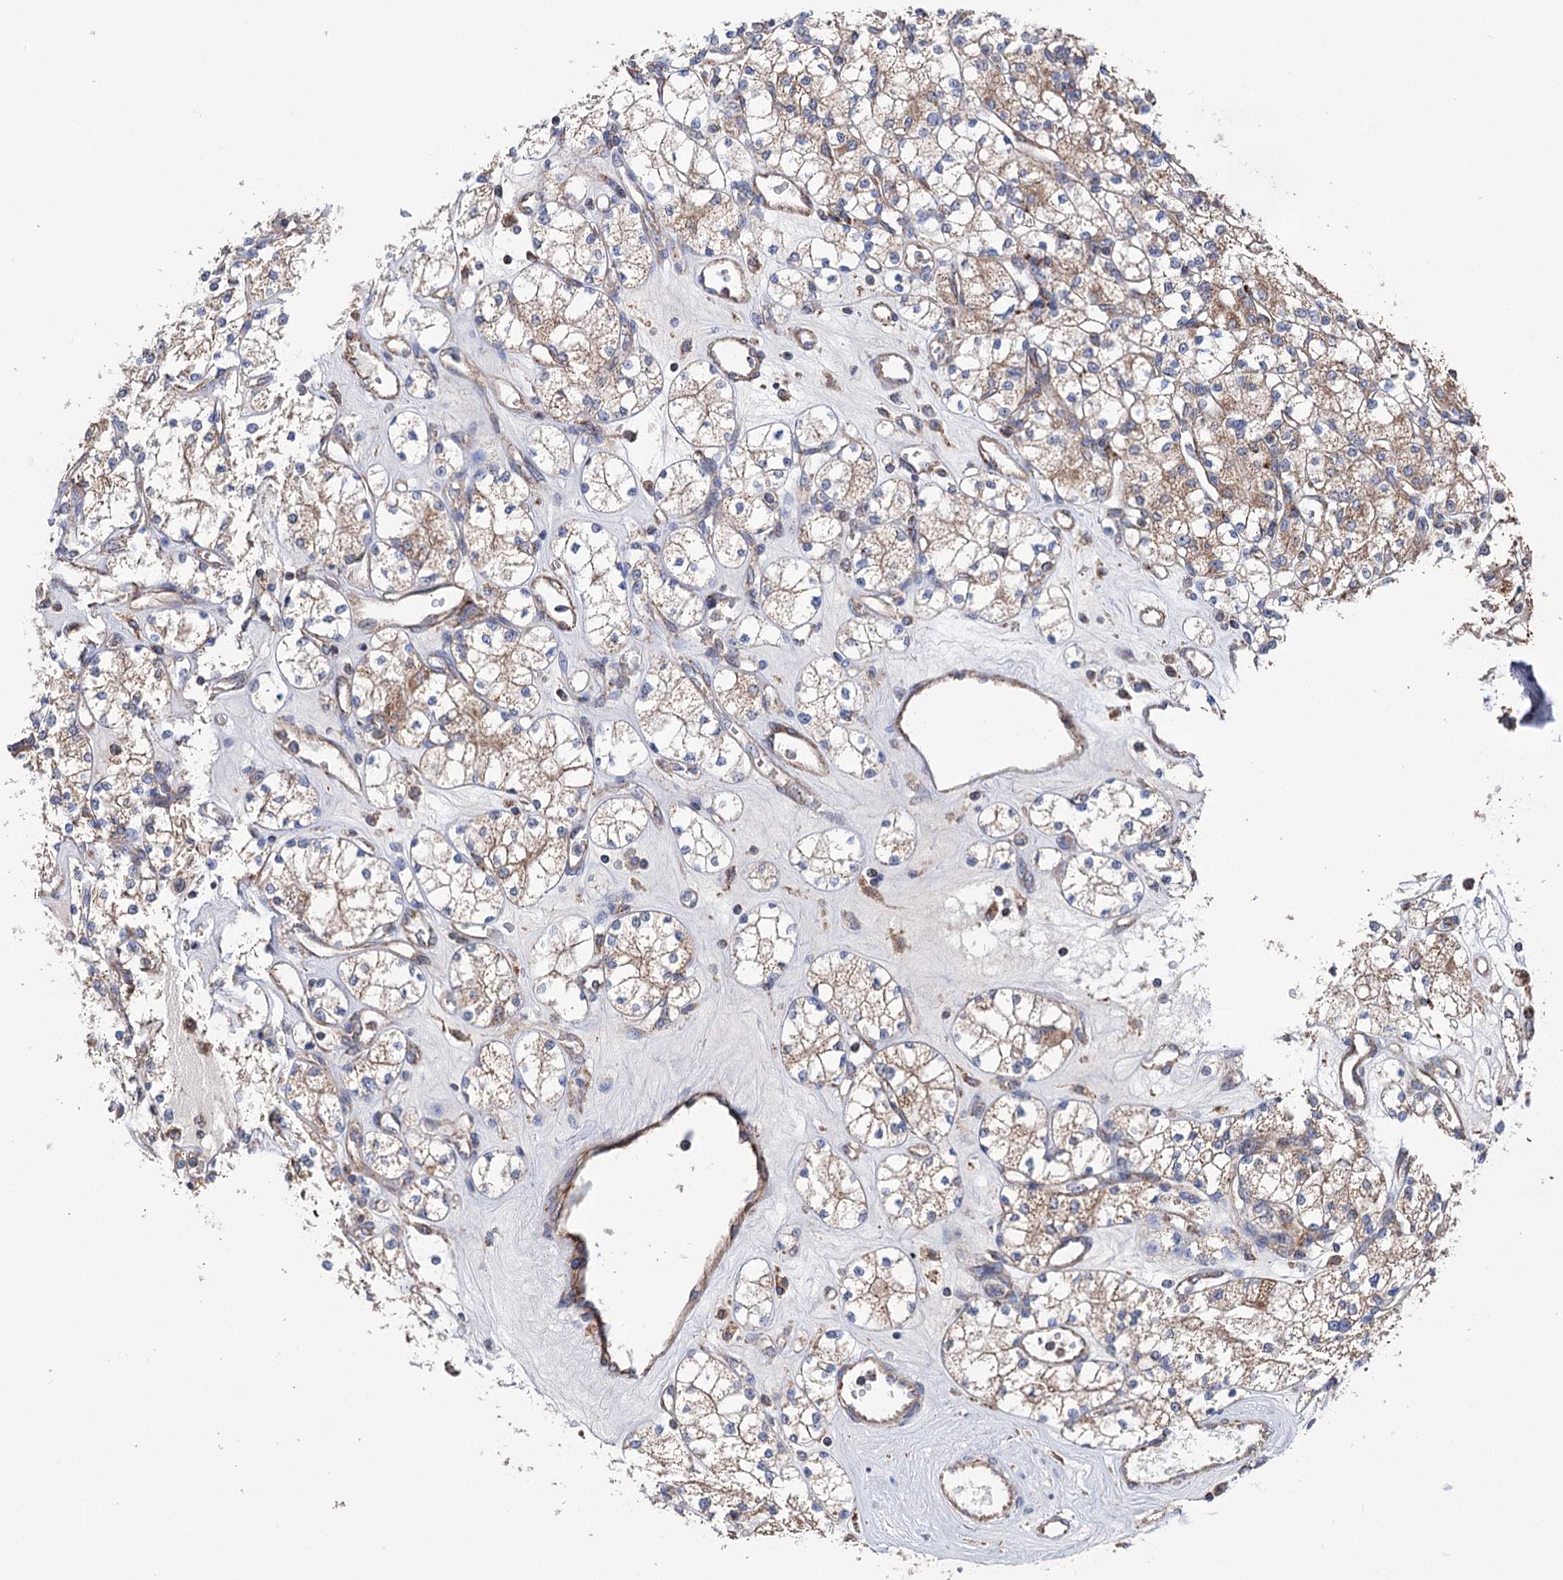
{"staining": {"intensity": "moderate", "quantity": "25%-75%", "location": "cytoplasmic/membranous"}, "tissue": "renal cancer", "cell_type": "Tumor cells", "image_type": "cancer", "snomed": [{"axis": "morphology", "description": "Adenocarcinoma, NOS"}, {"axis": "topography", "description": "Kidney"}], "caption": "Protein staining reveals moderate cytoplasmic/membranous expression in approximately 25%-75% of tumor cells in adenocarcinoma (renal). (brown staining indicates protein expression, while blue staining denotes nuclei).", "gene": "SUCLA2", "patient": {"sex": "male", "age": 77}}